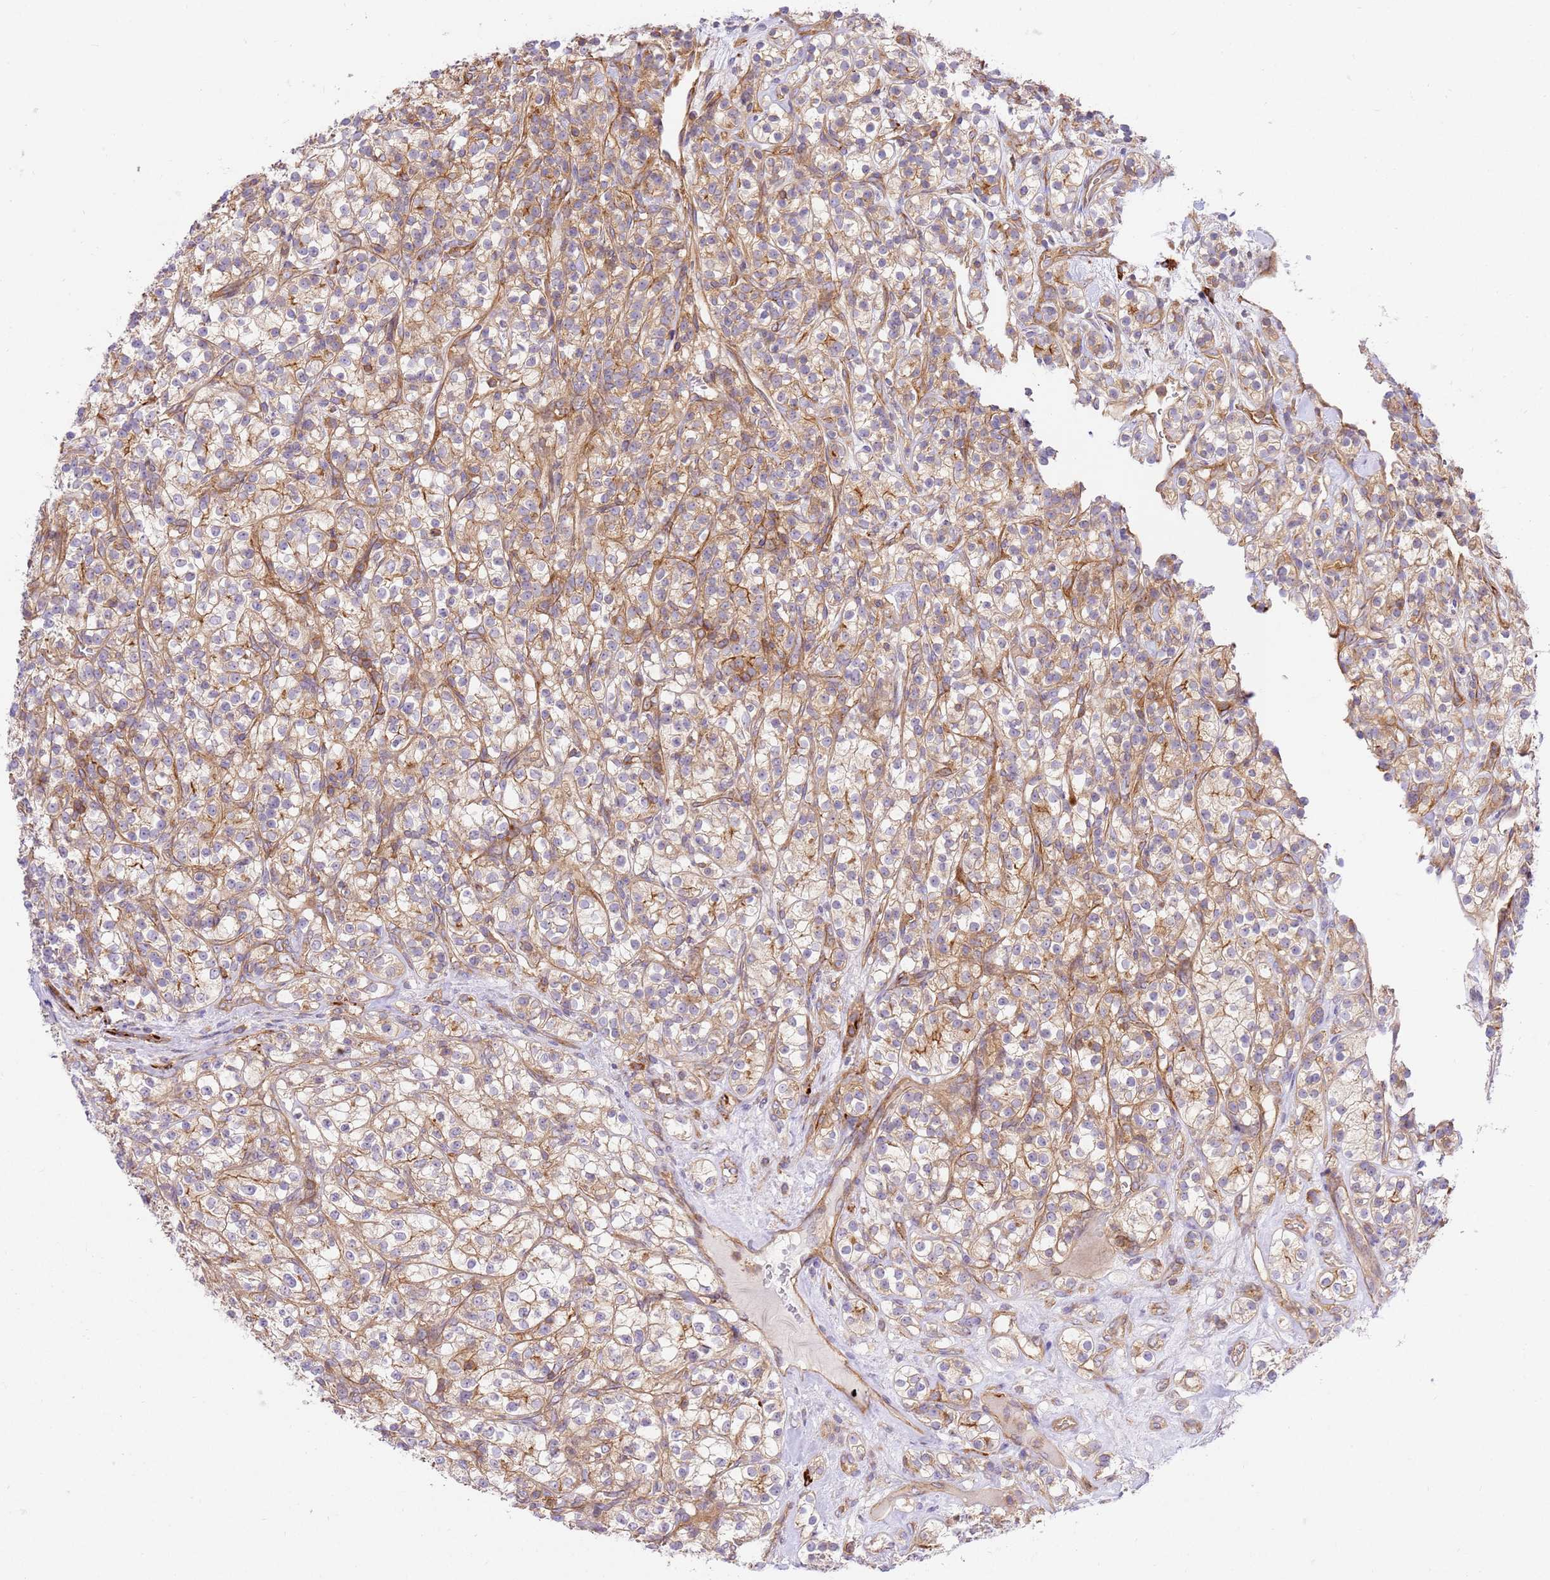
{"staining": {"intensity": "weak", "quantity": ">75%", "location": "cytoplasmic/membranous"}, "tissue": "renal cancer", "cell_type": "Tumor cells", "image_type": "cancer", "snomed": [{"axis": "morphology", "description": "Adenocarcinoma, NOS"}, {"axis": "topography", "description": "Kidney"}], "caption": "Protein expression analysis of renal cancer shows weak cytoplasmic/membranous positivity in approximately >75% of tumor cells.", "gene": "EFCAB8", "patient": {"sex": "male", "age": 77}}